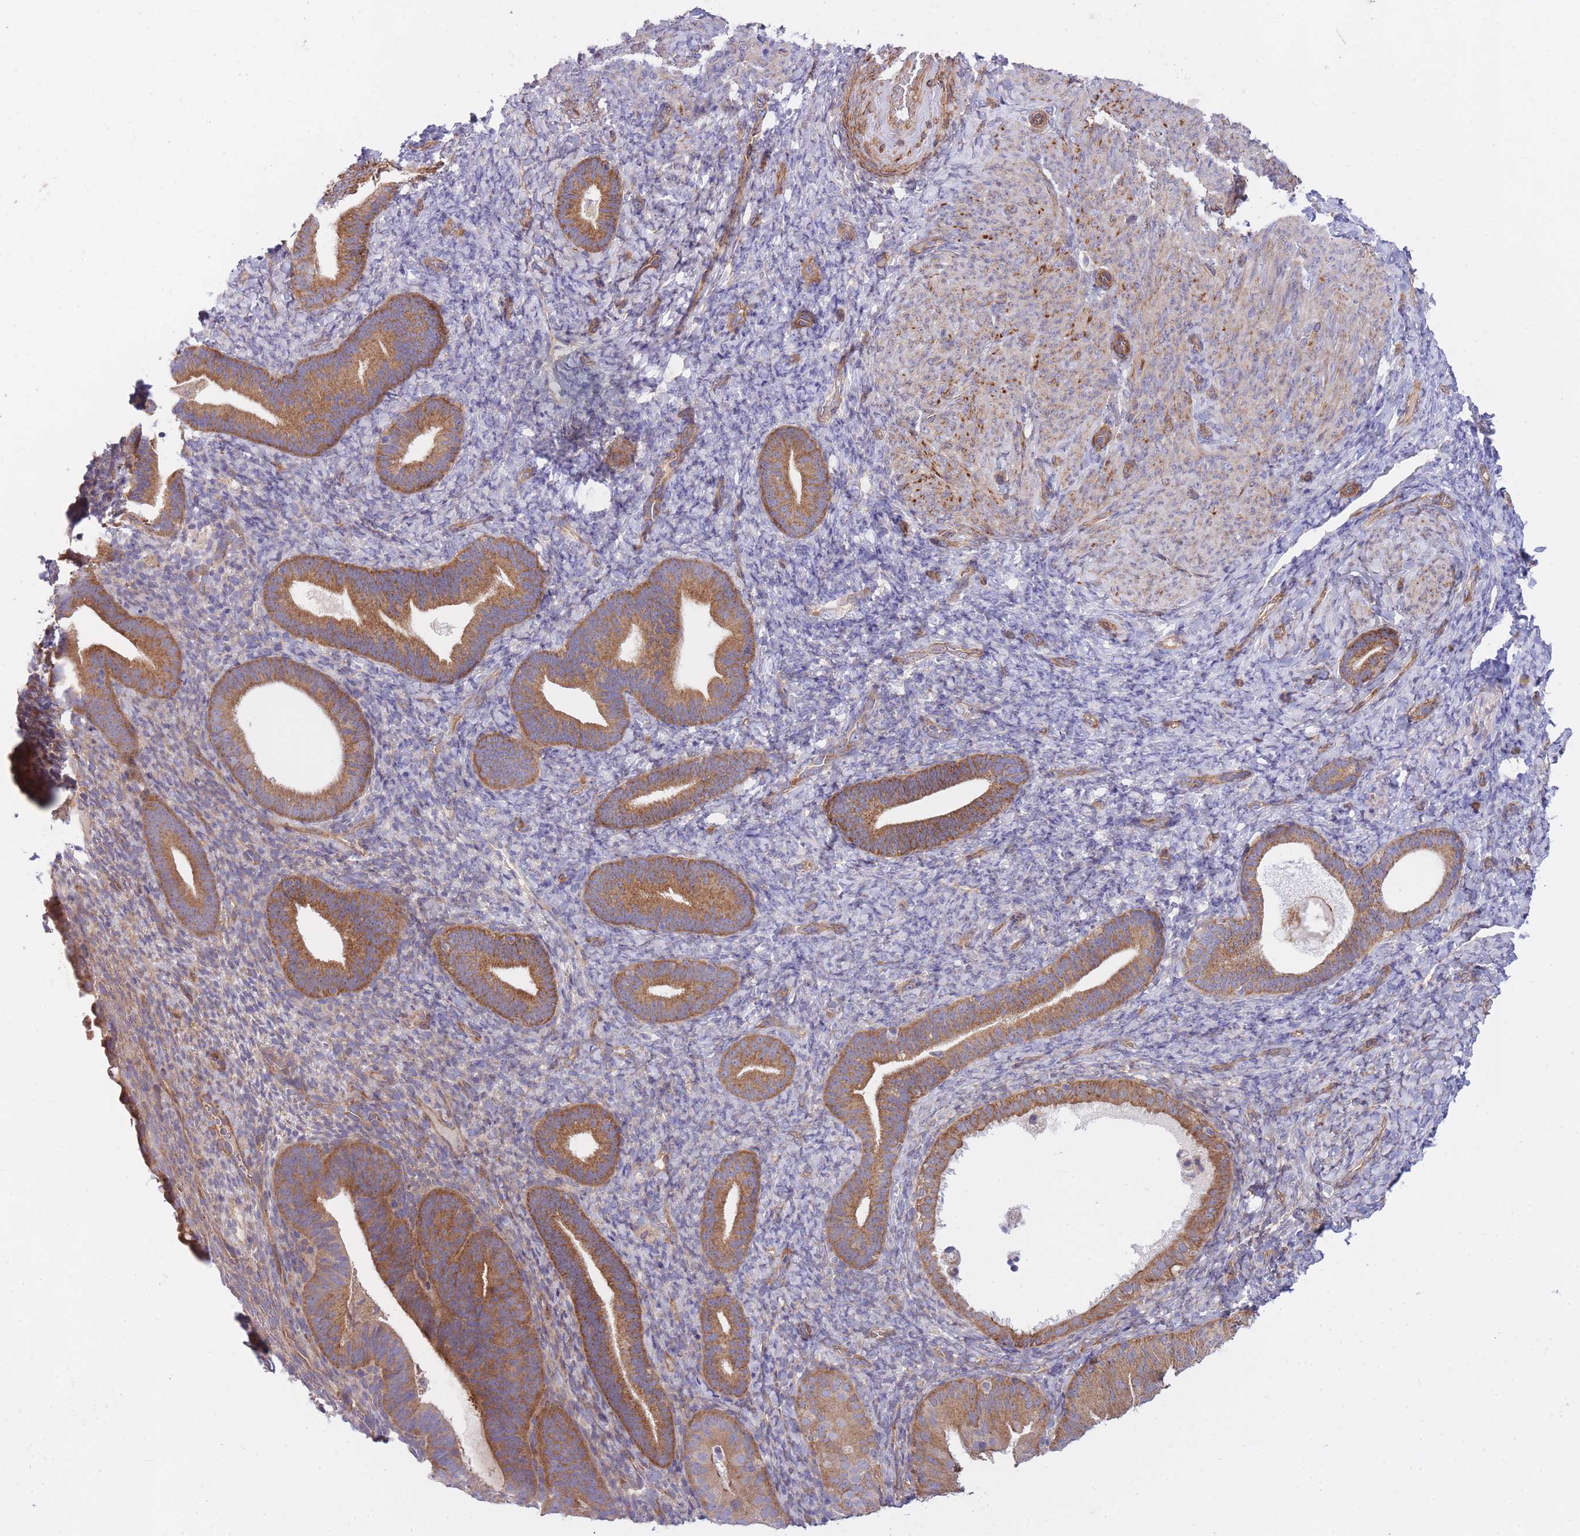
{"staining": {"intensity": "negative", "quantity": "none", "location": "none"}, "tissue": "endometrium", "cell_type": "Cells in endometrial stroma", "image_type": "normal", "snomed": [{"axis": "morphology", "description": "Normal tissue, NOS"}, {"axis": "topography", "description": "Endometrium"}], "caption": "Immunohistochemical staining of unremarkable endometrium displays no significant staining in cells in endometrial stroma.", "gene": "CHAC1", "patient": {"sex": "female", "age": 65}}